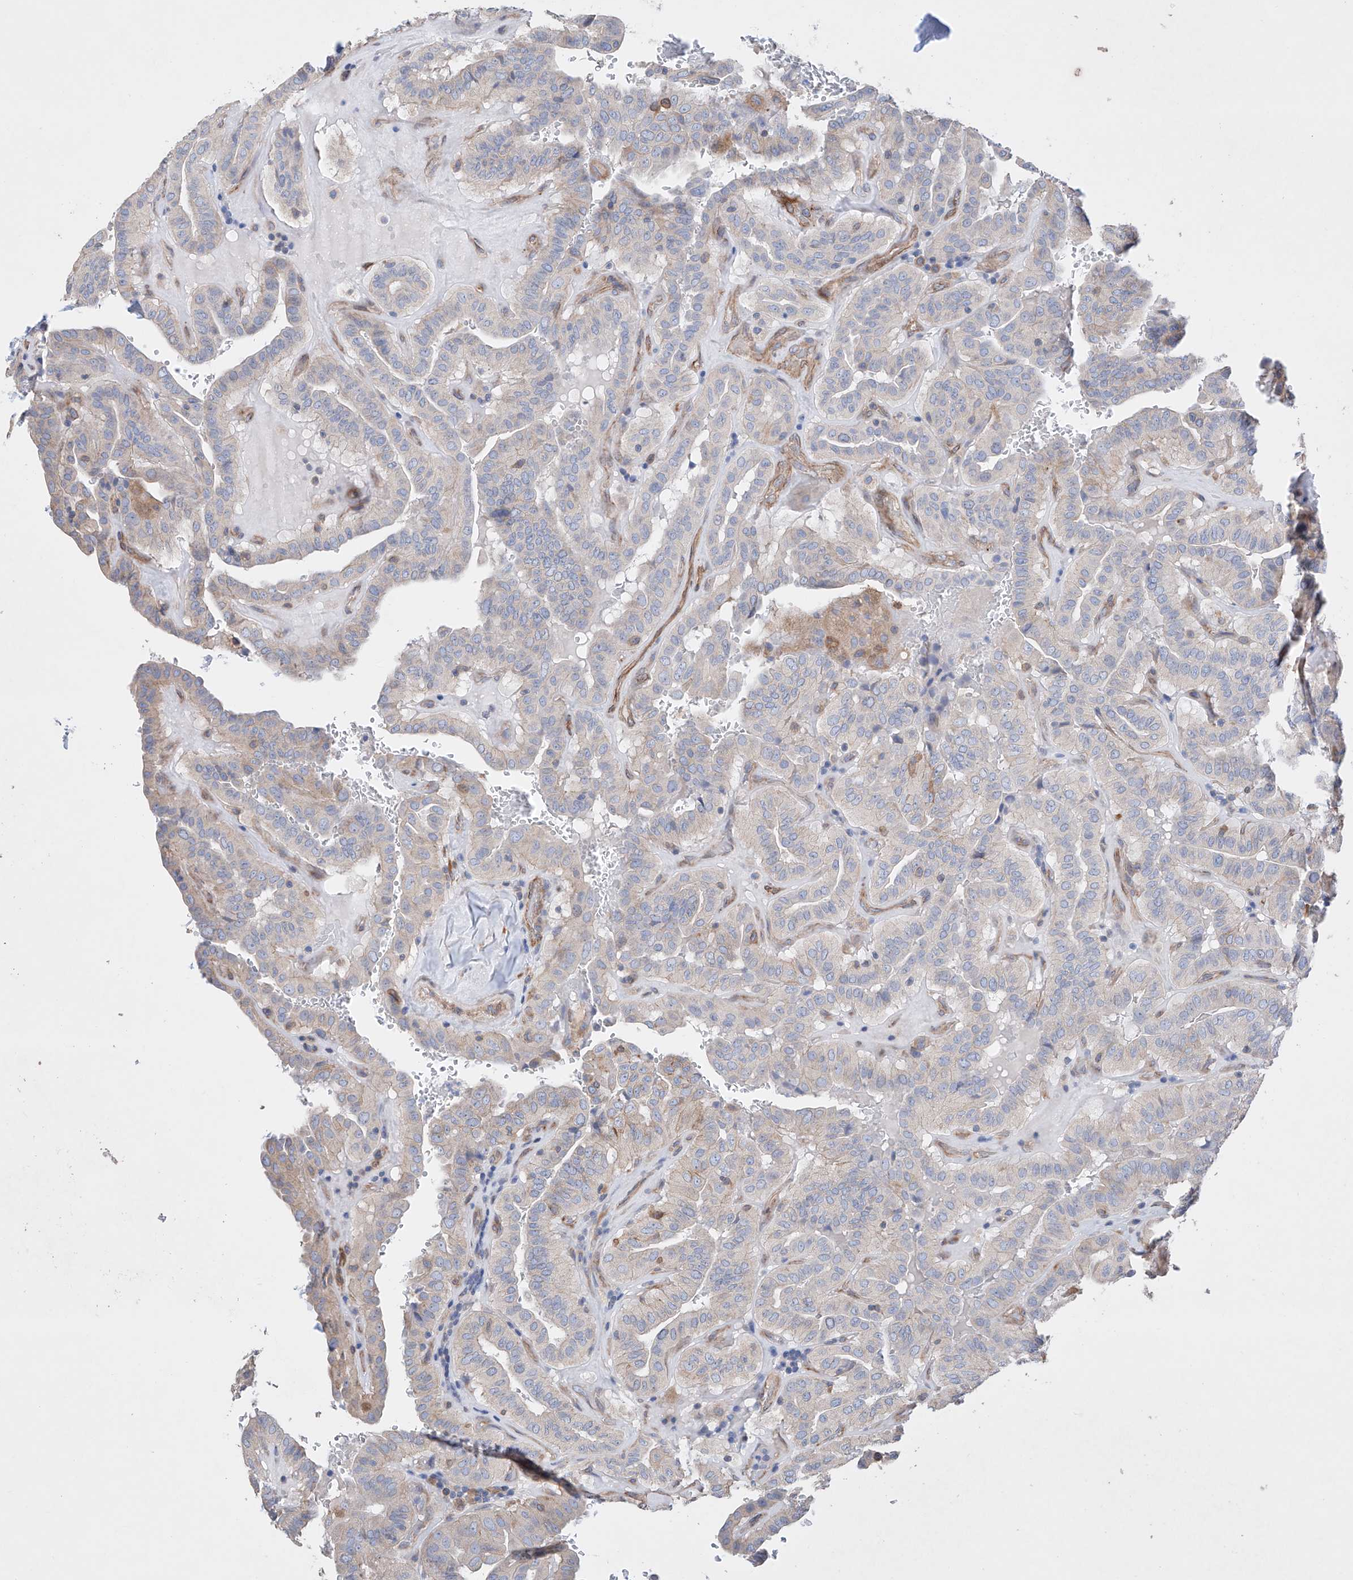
{"staining": {"intensity": "weak", "quantity": "<25%", "location": "cytoplasmic/membranous"}, "tissue": "thyroid cancer", "cell_type": "Tumor cells", "image_type": "cancer", "snomed": [{"axis": "morphology", "description": "Papillary adenocarcinoma, NOS"}, {"axis": "topography", "description": "Thyroid gland"}], "caption": "This is an immunohistochemistry (IHC) image of human papillary adenocarcinoma (thyroid). There is no expression in tumor cells.", "gene": "AFG1L", "patient": {"sex": "male", "age": 77}}